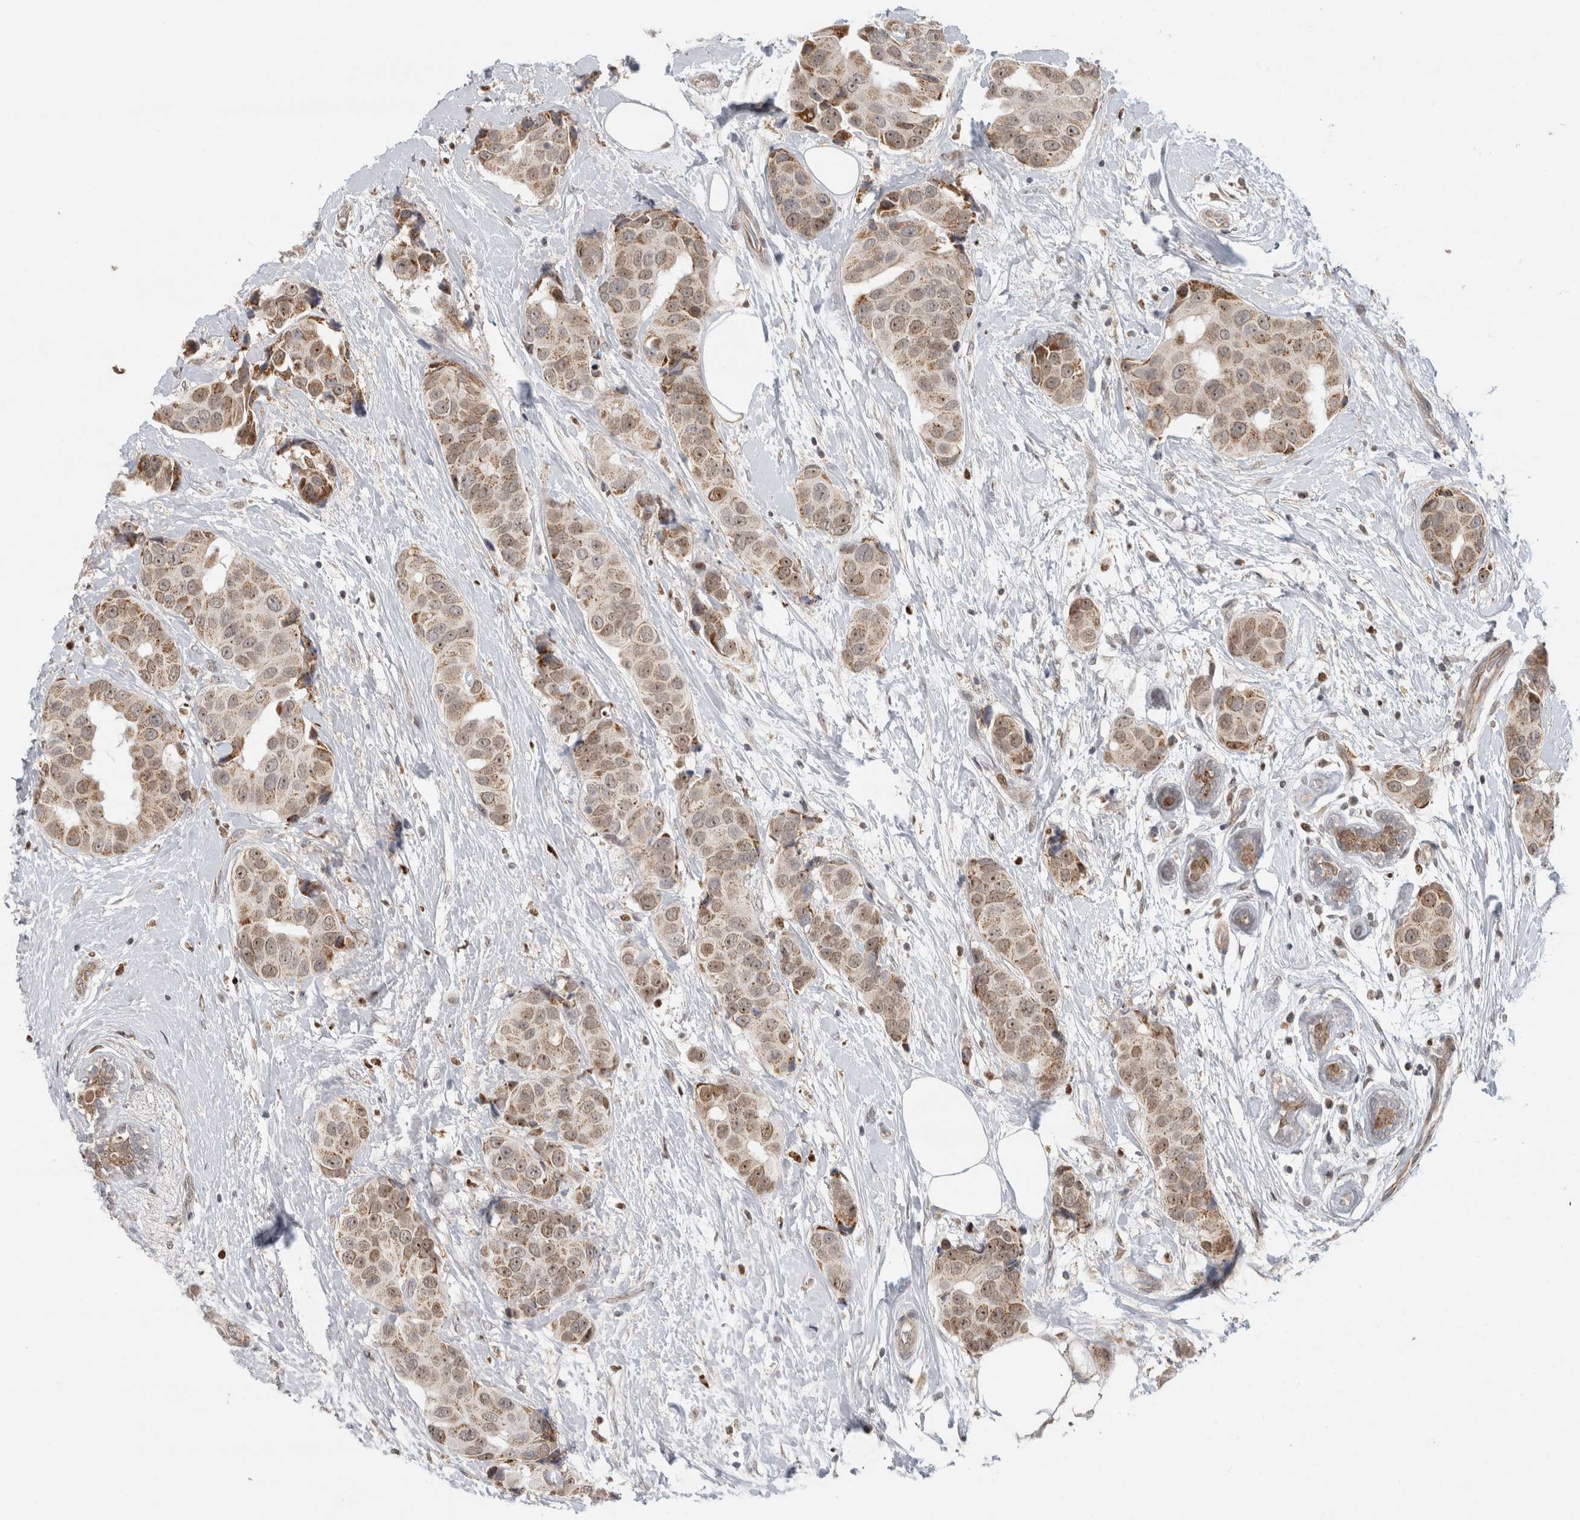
{"staining": {"intensity": "moderate", "quantity": "25%-75%", "location": "cytoplasmic/membranous,nuclear"}, "tissue": "breast cancer", "cell_type": "Tumor cells", "image_type": "cancer", "snomed": [{"axis": "morphology", "description": "Normal tissue, NOS"}, {"axis": "morphology", "description": "Duct carcinoma"}, {"axis": "topography", "description": "Breast"}], "caption": "This image exhibits IHC staining of human breast cancer (invasive ductal carcinoma), with medium moderate cytoplasmic/membranous and nuclear expression in approximately 25%-75% of tumor cells.", "gene": "INSRR", "patient": {"sex": "female", "age": 39}}